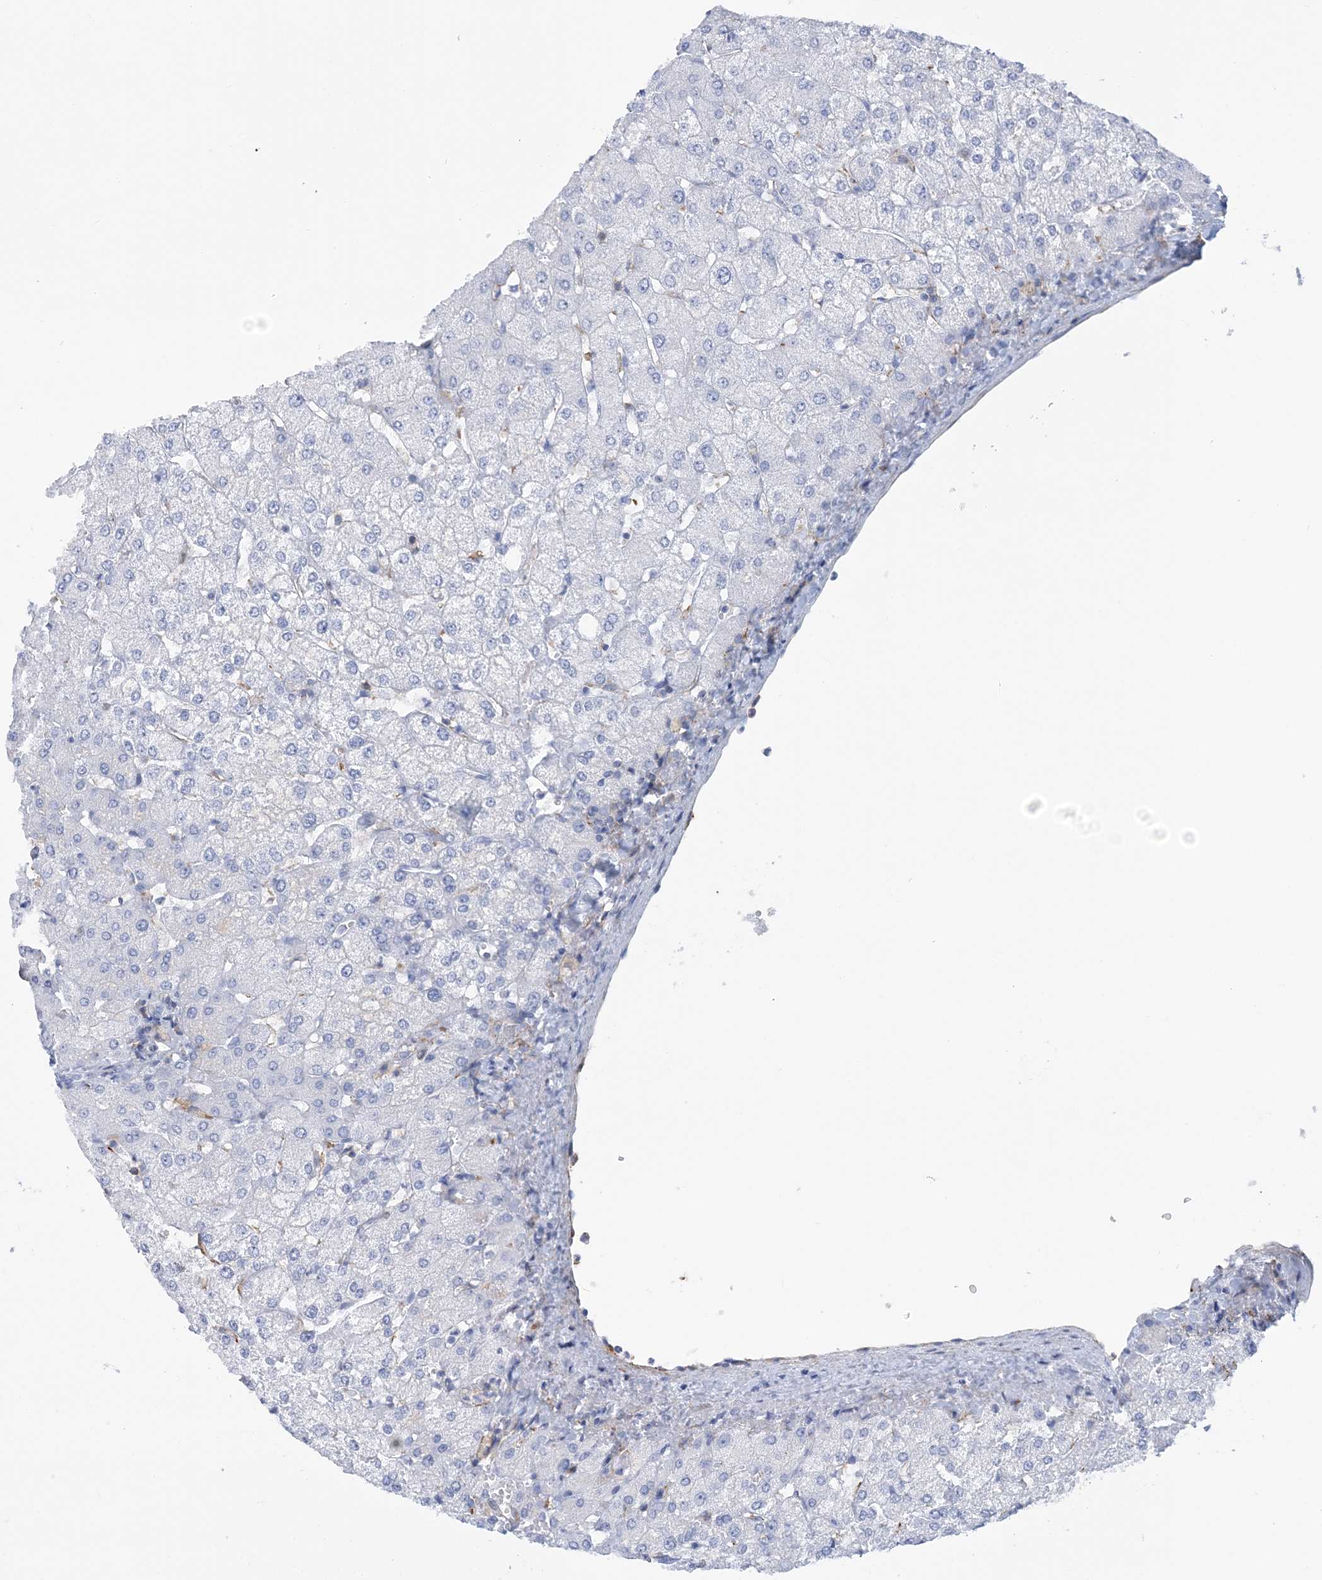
{"staining": {"intensity": "negative", "quantity": "none", "location": "none"}, "tissue": "liver", "cell_type": "Cholangiocytes", "image_type": "normal", "snomed": [{"axis": "morphology", "description": "Normal tissue, NOS"}, {"axis": "topography", "description": "Liver"}], "caption": "This is a histopathology image of immunohistochemistry staining of unremarkable liver, which shows no expression in cholangiocytes.", "gene": "C11orf21", "patient": {"sex": "female", "age": 54}}